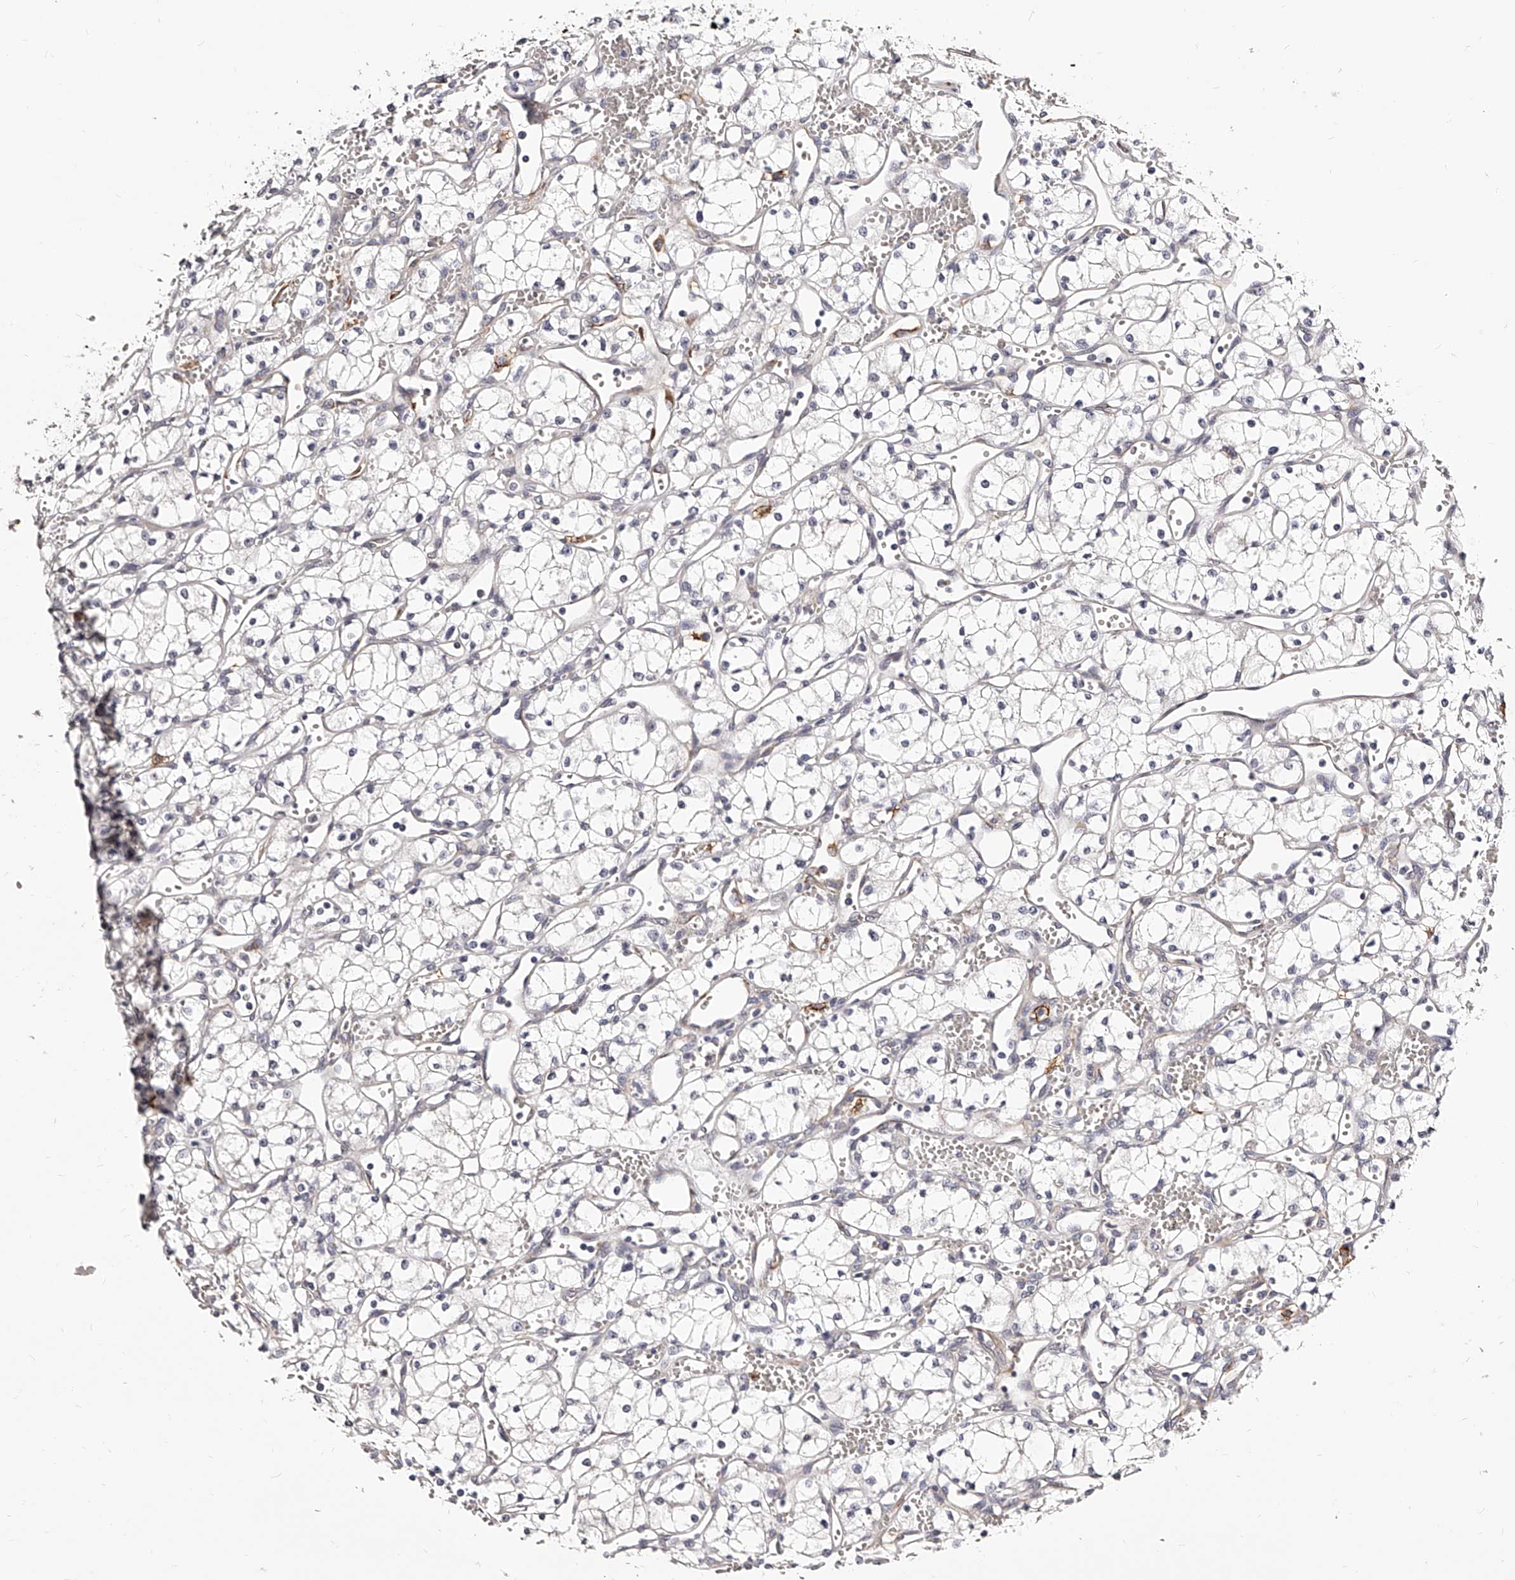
{"staining": {"intensity": "negative", "quantity": "none", "location": "none"}, "tissue": "renal cancer", "cell_type": "Tumor cells", "image_type": "cancer", "snomed": [{"axis": "morphology", "description": "Adenocarcinoma, NOS"}, {"axis": "topography", "description": "Kidney"}], "caption": "Renal cancer was stained to show a protein in brown. There is no significant positivity in tumor cells. The staining was performed using DAB to visualize the protein expression in brown, while the nuclei were stained in blue with hematoxylin (Magnification: 20x).", "gene": "CD82", "patient": {"sex": "male", "age": 59}}